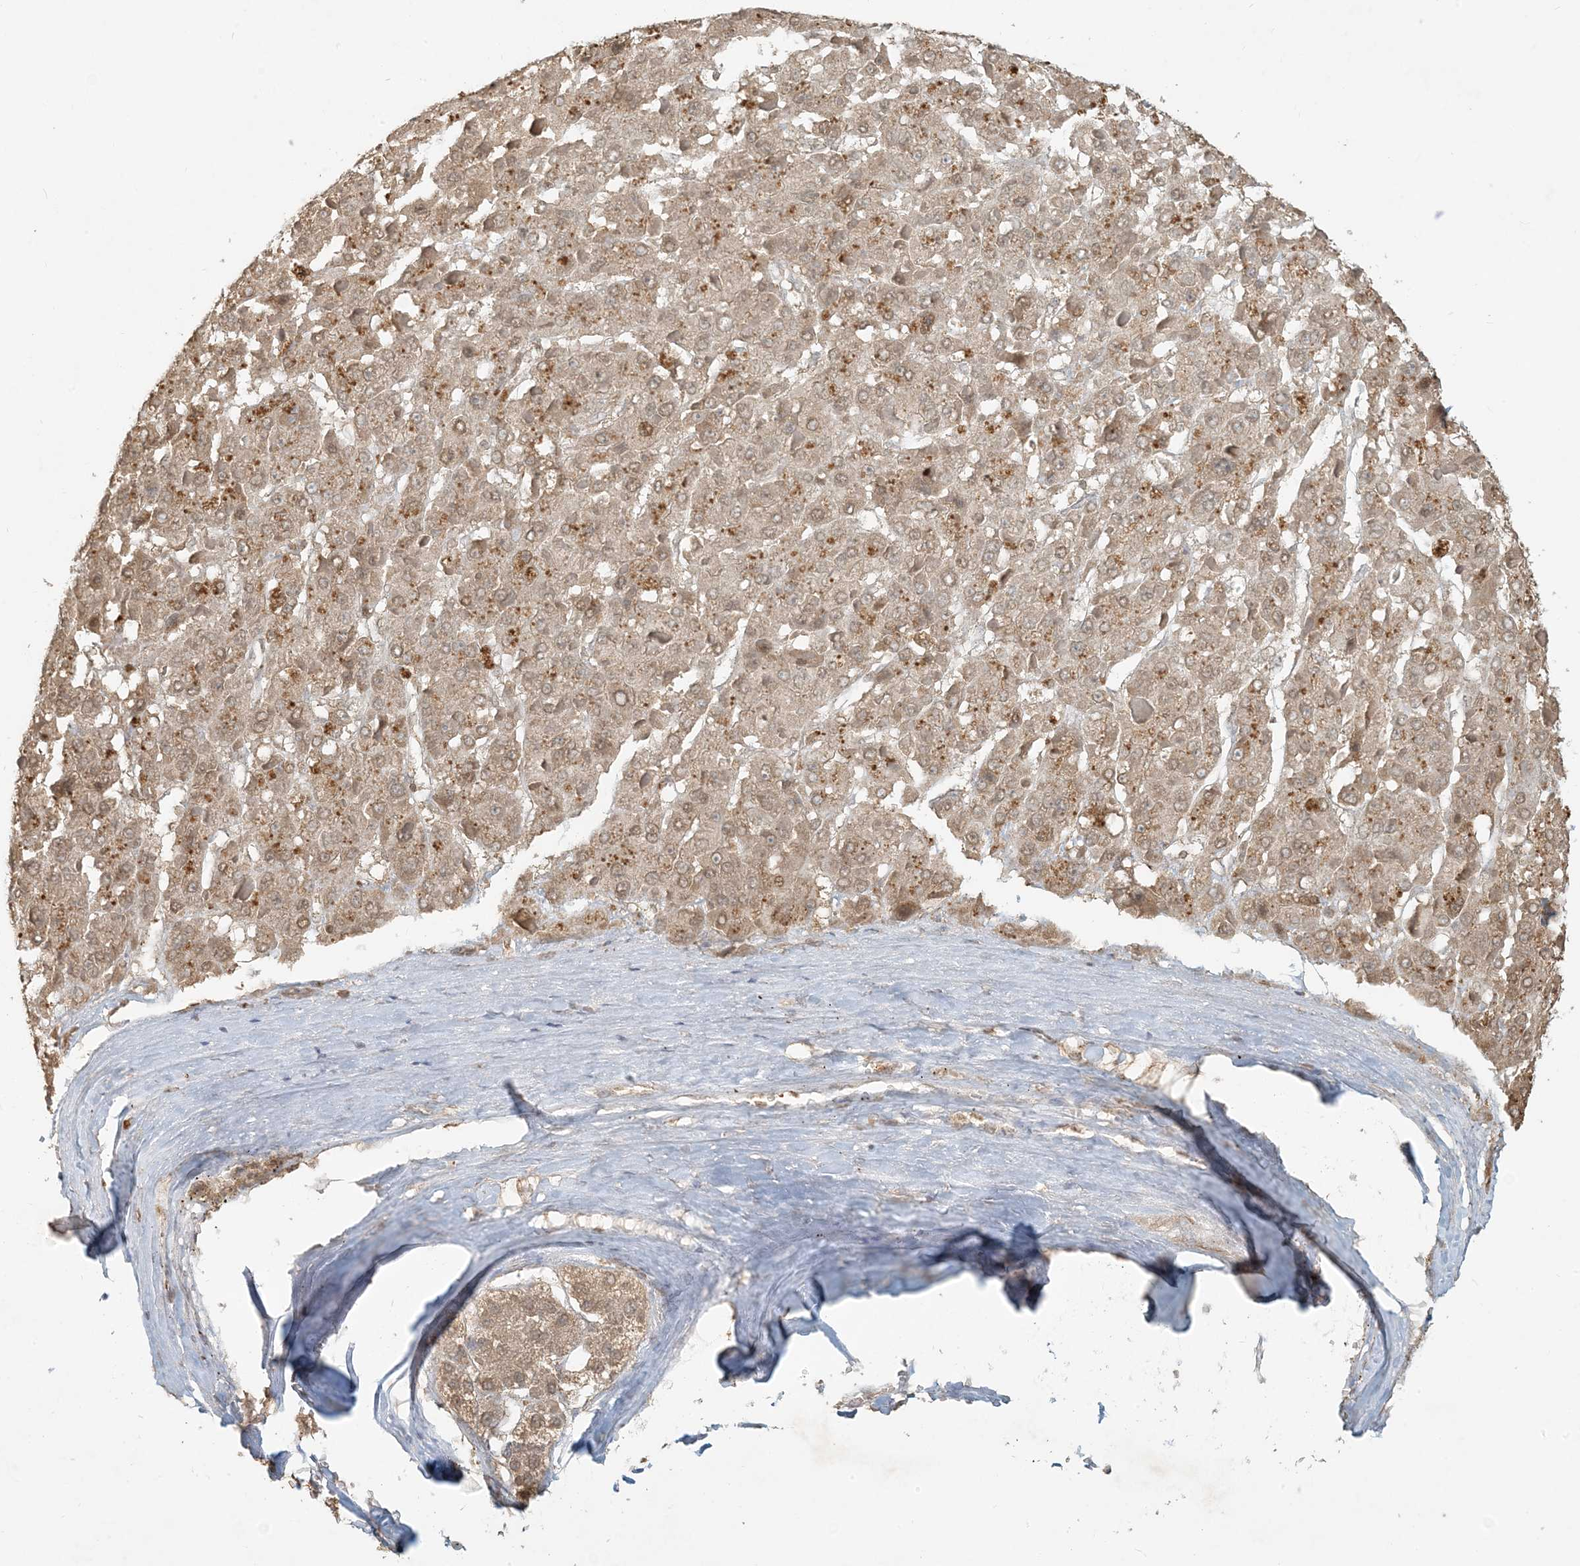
{"staining": {"intensity": "moderate", "quantity": ">75%", "location": "cytoplasmic/membranous"}, "tissue": "liver cancer", "cell_type": "Tumor cells", "image_type": "cancer", "snomed": [{"axis": "morphology", "description": "Carcinoma, Hepatocellular, NOS"}, {"axis": "topography", "description": "Liver"}], "caption": "Immunohistochemical staining of liver cancer (hepatocellular carcinoma) demonstrates medium levels of moderate cytoplasmic/membranous expression in about >75% of tumor cells.", "gene": "MCOLN1", "patient": {"sex": "female", "age": 73}}